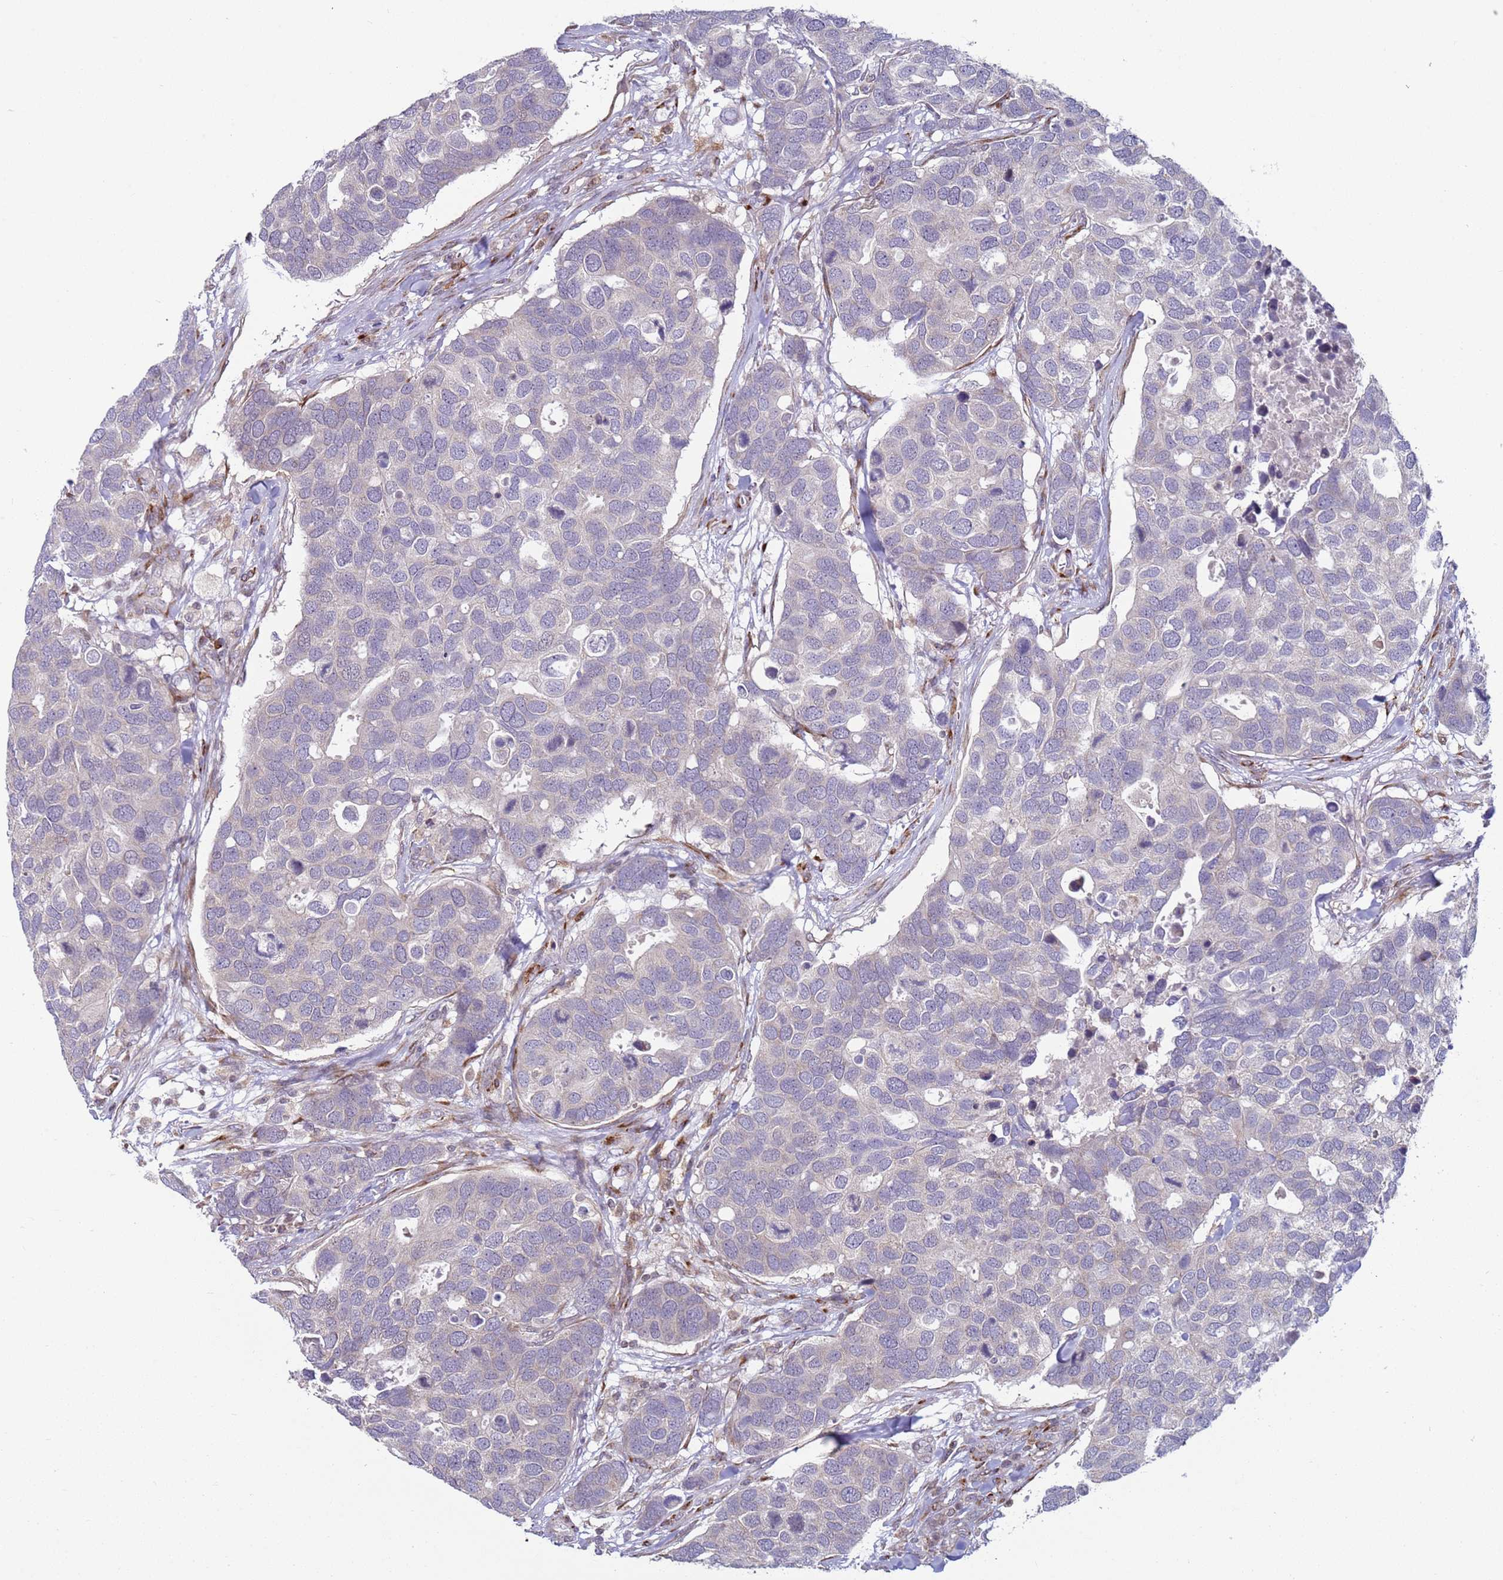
{"staining": {"intensity": "negative", "quantity": "none", "location": "none"}, "tissue": "breast cancer", "cell_type": "Tumor cells", "image_type": "cancer", "snomed": [{"axis": "morphology", "description": "Duct carcinoma"}, {"axis": "topography", "description": "Breast"}], "caption": "The IHC histopathology image has no significant positivity in tumor cells of invasive ductal carcinoma (breast) tissue.", "gene": "SNAPC4", "patient": {"sex": "female", "age": 83}}